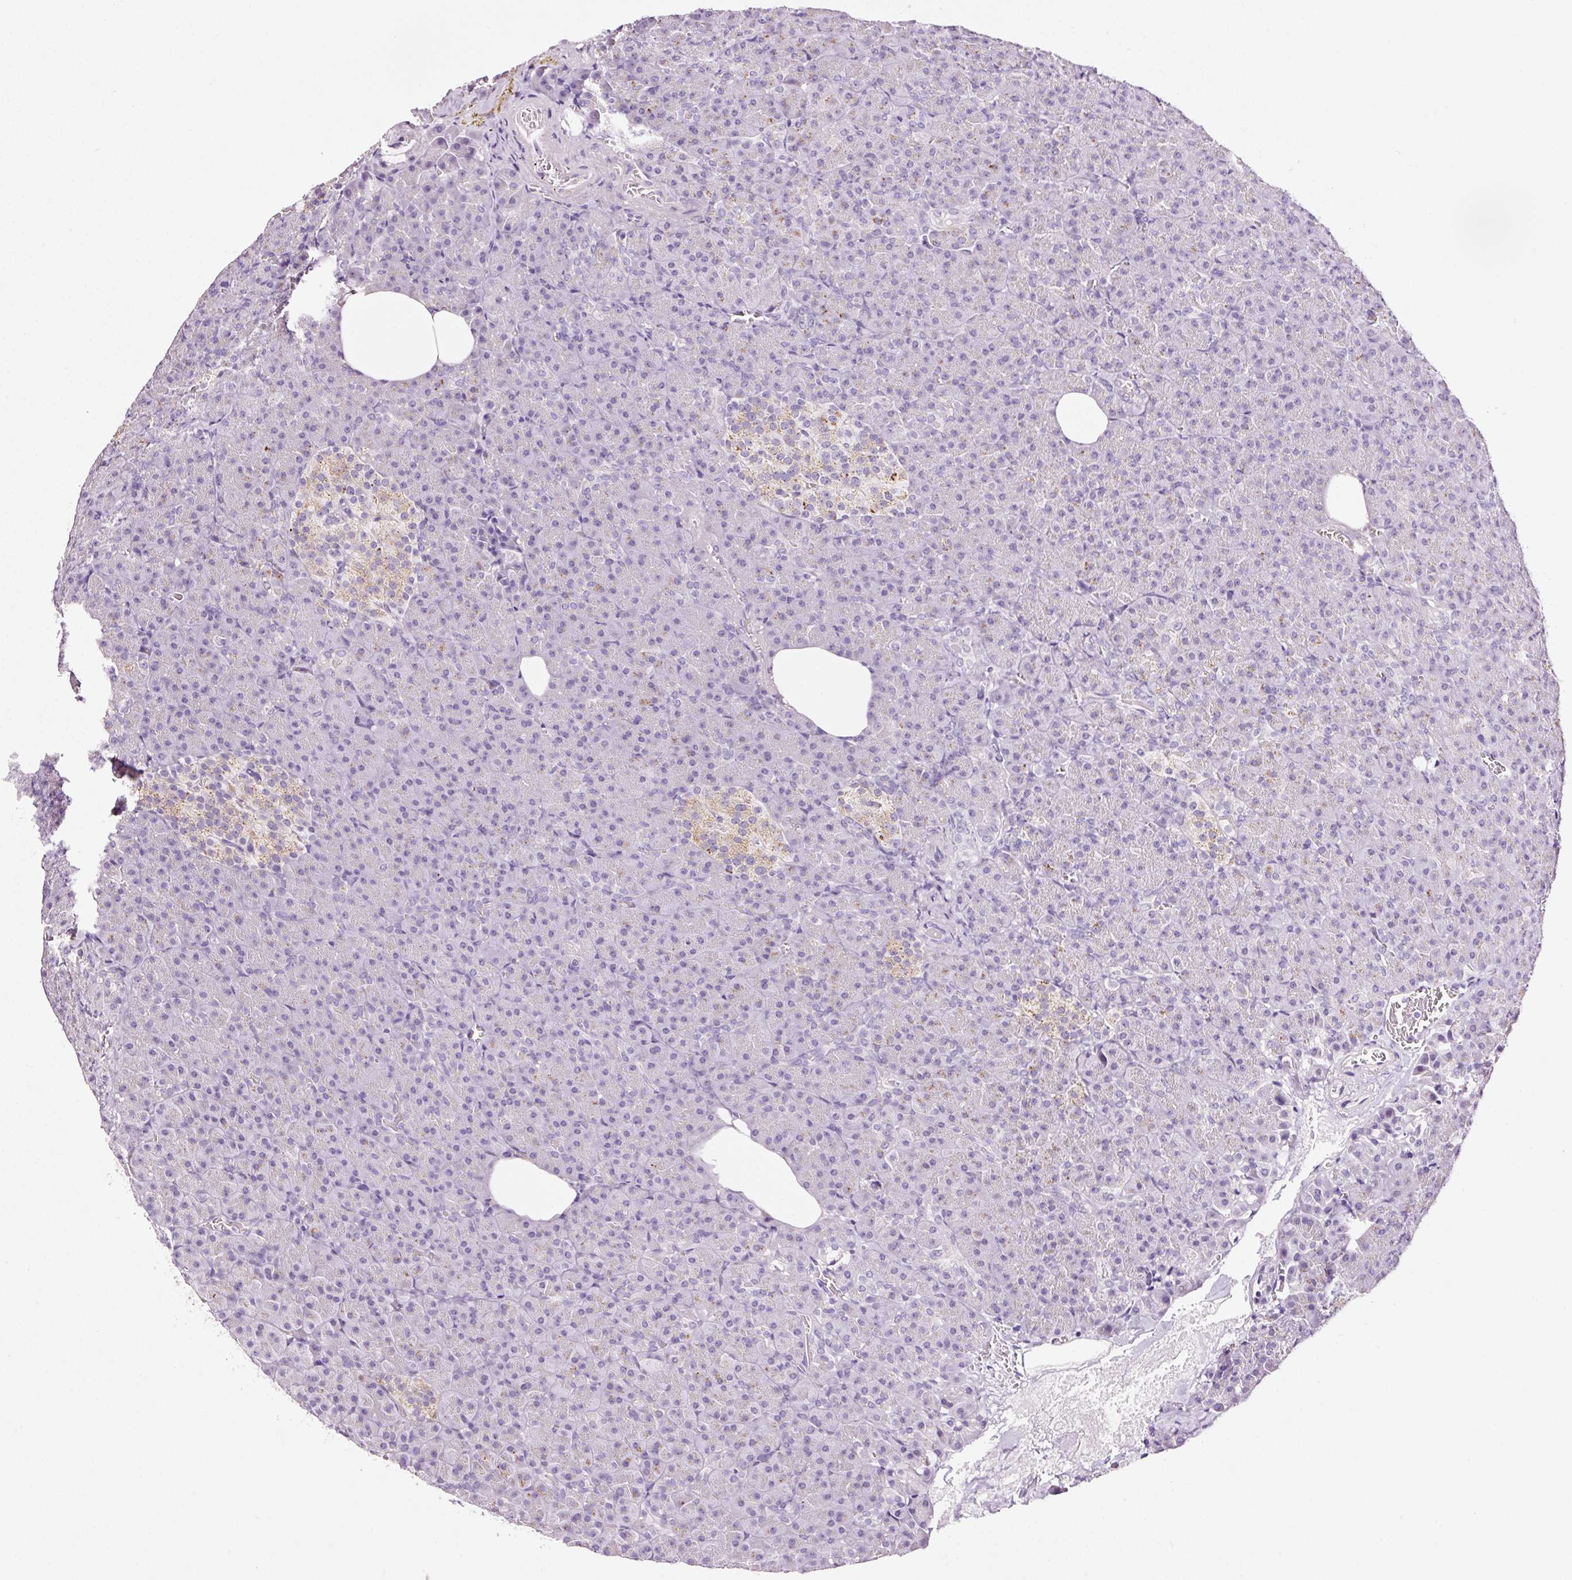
{"staining": {"intensity": "negative", "quantity": "none", "location": "none"}, "tissue": "pancreas", "cell_type": "Exocrine glandular cells", "image_type": "normal", "snomed": [{"axis": "morphology", "description": "Normal tissue, NOS"}, {"axis": "topography", "description": "Pancreas"}], "caption": "This is an immunohistochemistry (IHC) photomicrograph of benign human pancreas. There is no staining in exocrine glandular cells.", "gene": "RTF2", "patient": {"sex": "female", "age": 74}}